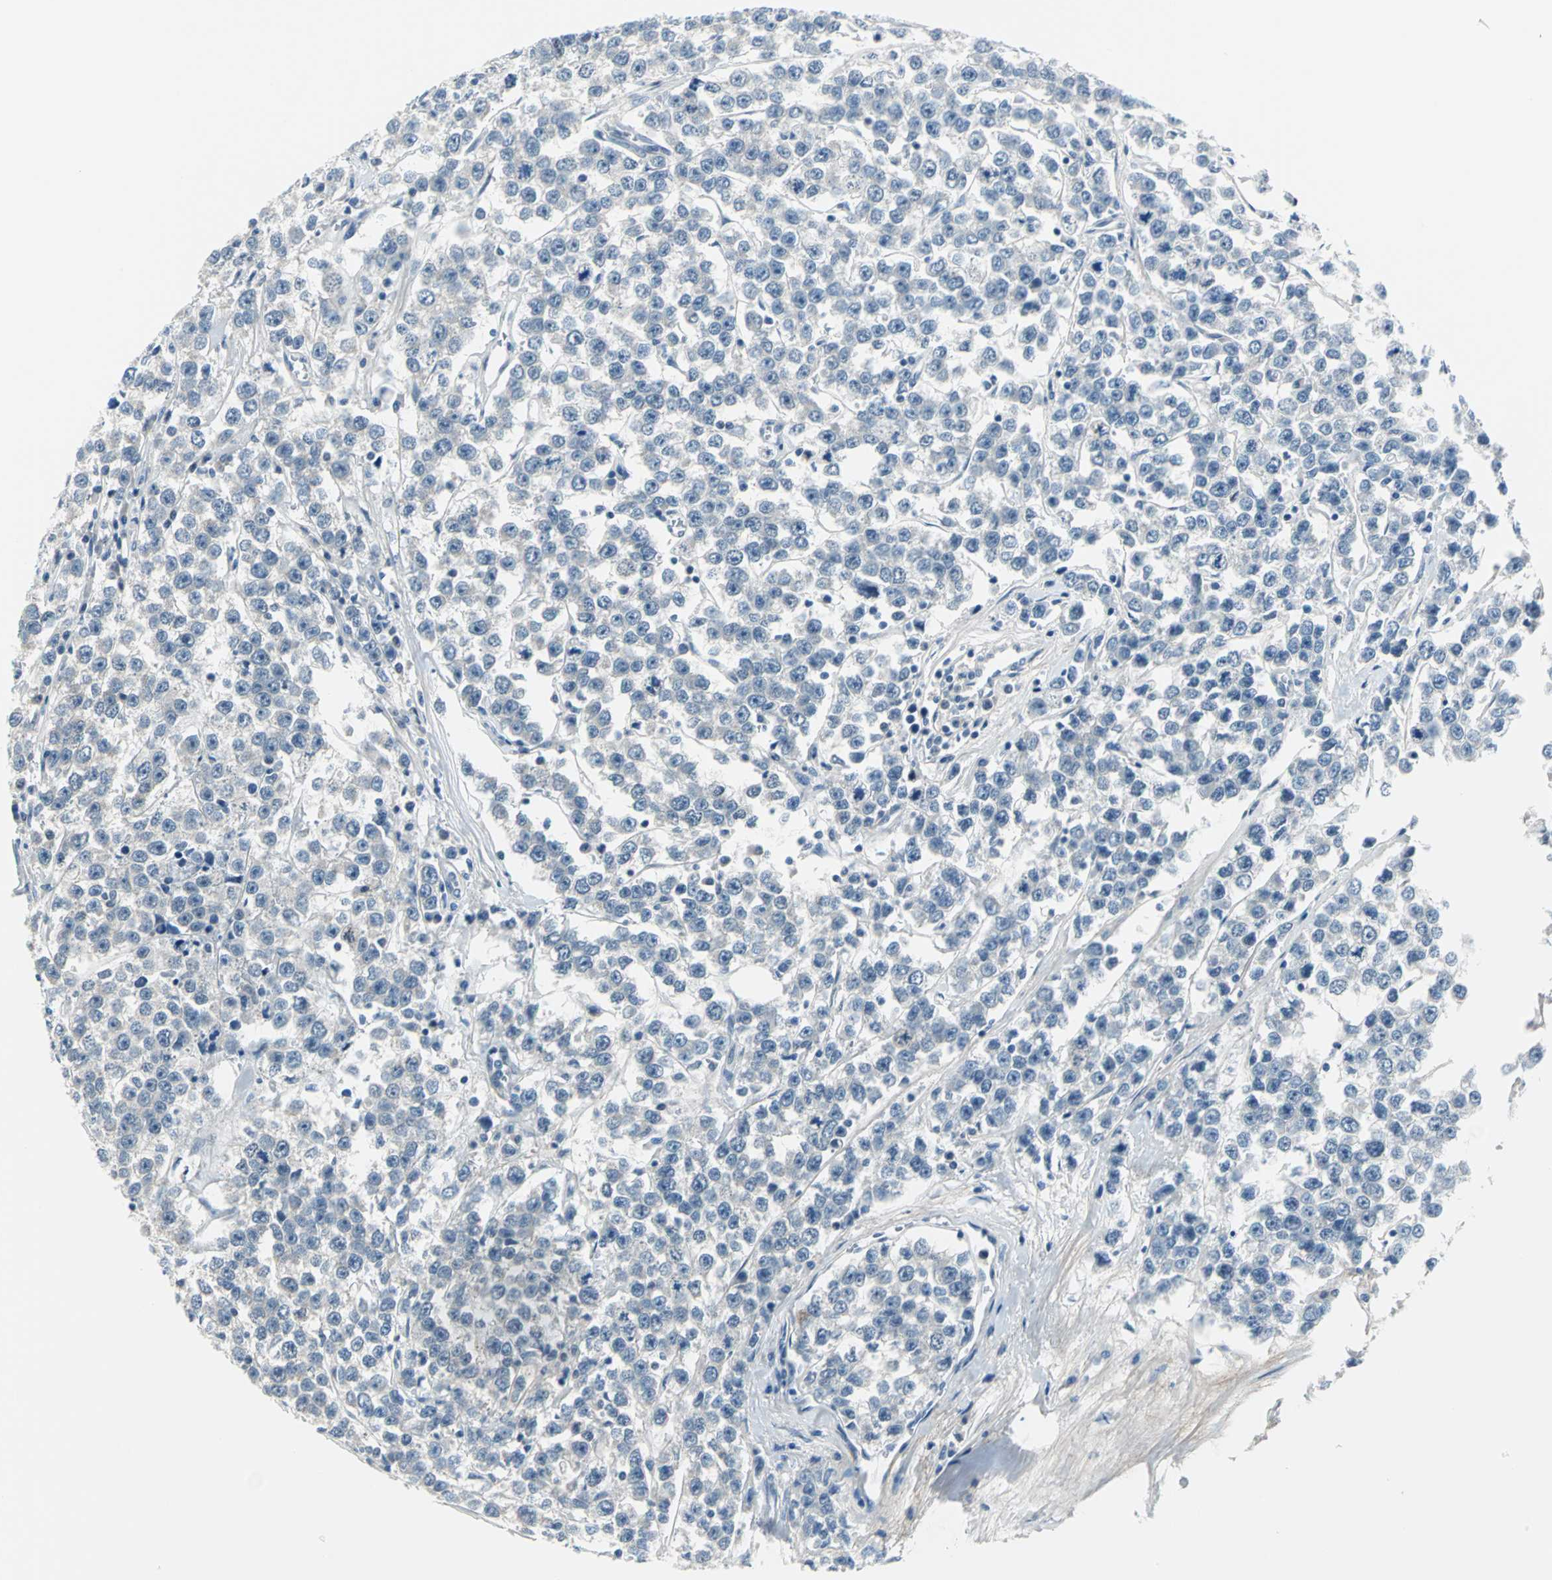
{"staining": {"intensity": "negative", "quantity": "none", "location": "none"}, "tissue": "testis cancer", "cell_type": "Tumor cells", "image_type": "cancer", "snomed": [{"axis": "morphology", "description": "Seminoma, NOS"}, {"axis": "morphology", "description": "Carcinoma, Embryonal, NOS"}, {"axis": "topography", "description": "Testis"}], "caption": "Tumor cells show no significant protein positivity in testis cancer (seminoma).", "gene": "ZNF415", "patient": {"sex": "male", "age": 52}}